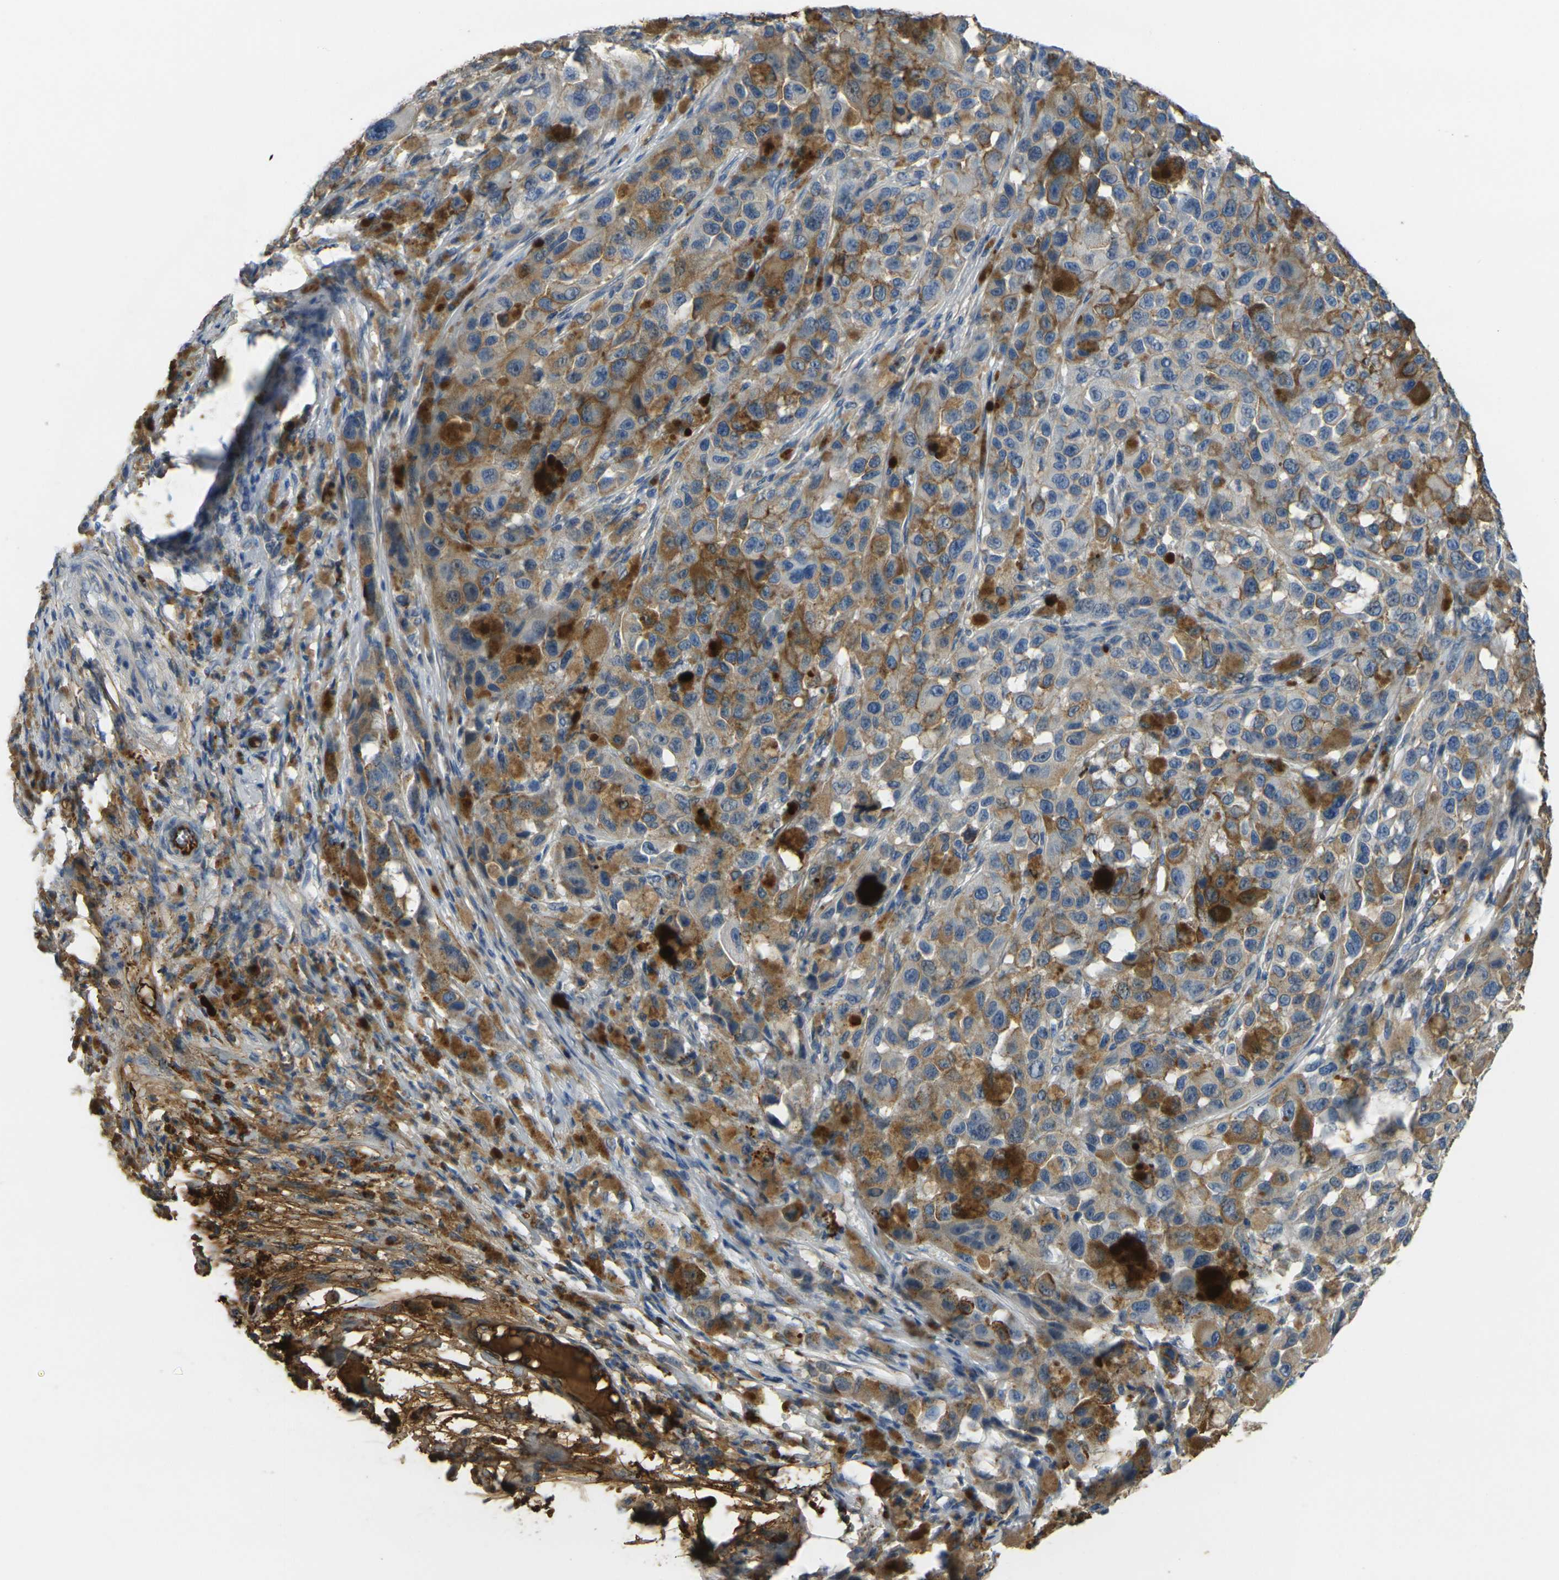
{"staining": {"intensity": "moderate", "quantity": "25%-75%", "location": "cytoplasmic/membranous"}, "tissue": "melanoma", "cell_type": "Tumor cells", "image_type": "cancer", "snomed": [{"axis": "morphology", "description": "Malignant melanoma, NOS"}, {"axis": "topography", "description": "Skin"}], "caption": "The photomicrograph reveals immunohistochemical staining of melanoma. There is moderate cytoplasmic/membranous staining is present in about 25%-75% of tumor cells.", "gene": "PLCD1", "patient": {"sex": "female", "age": 46}}